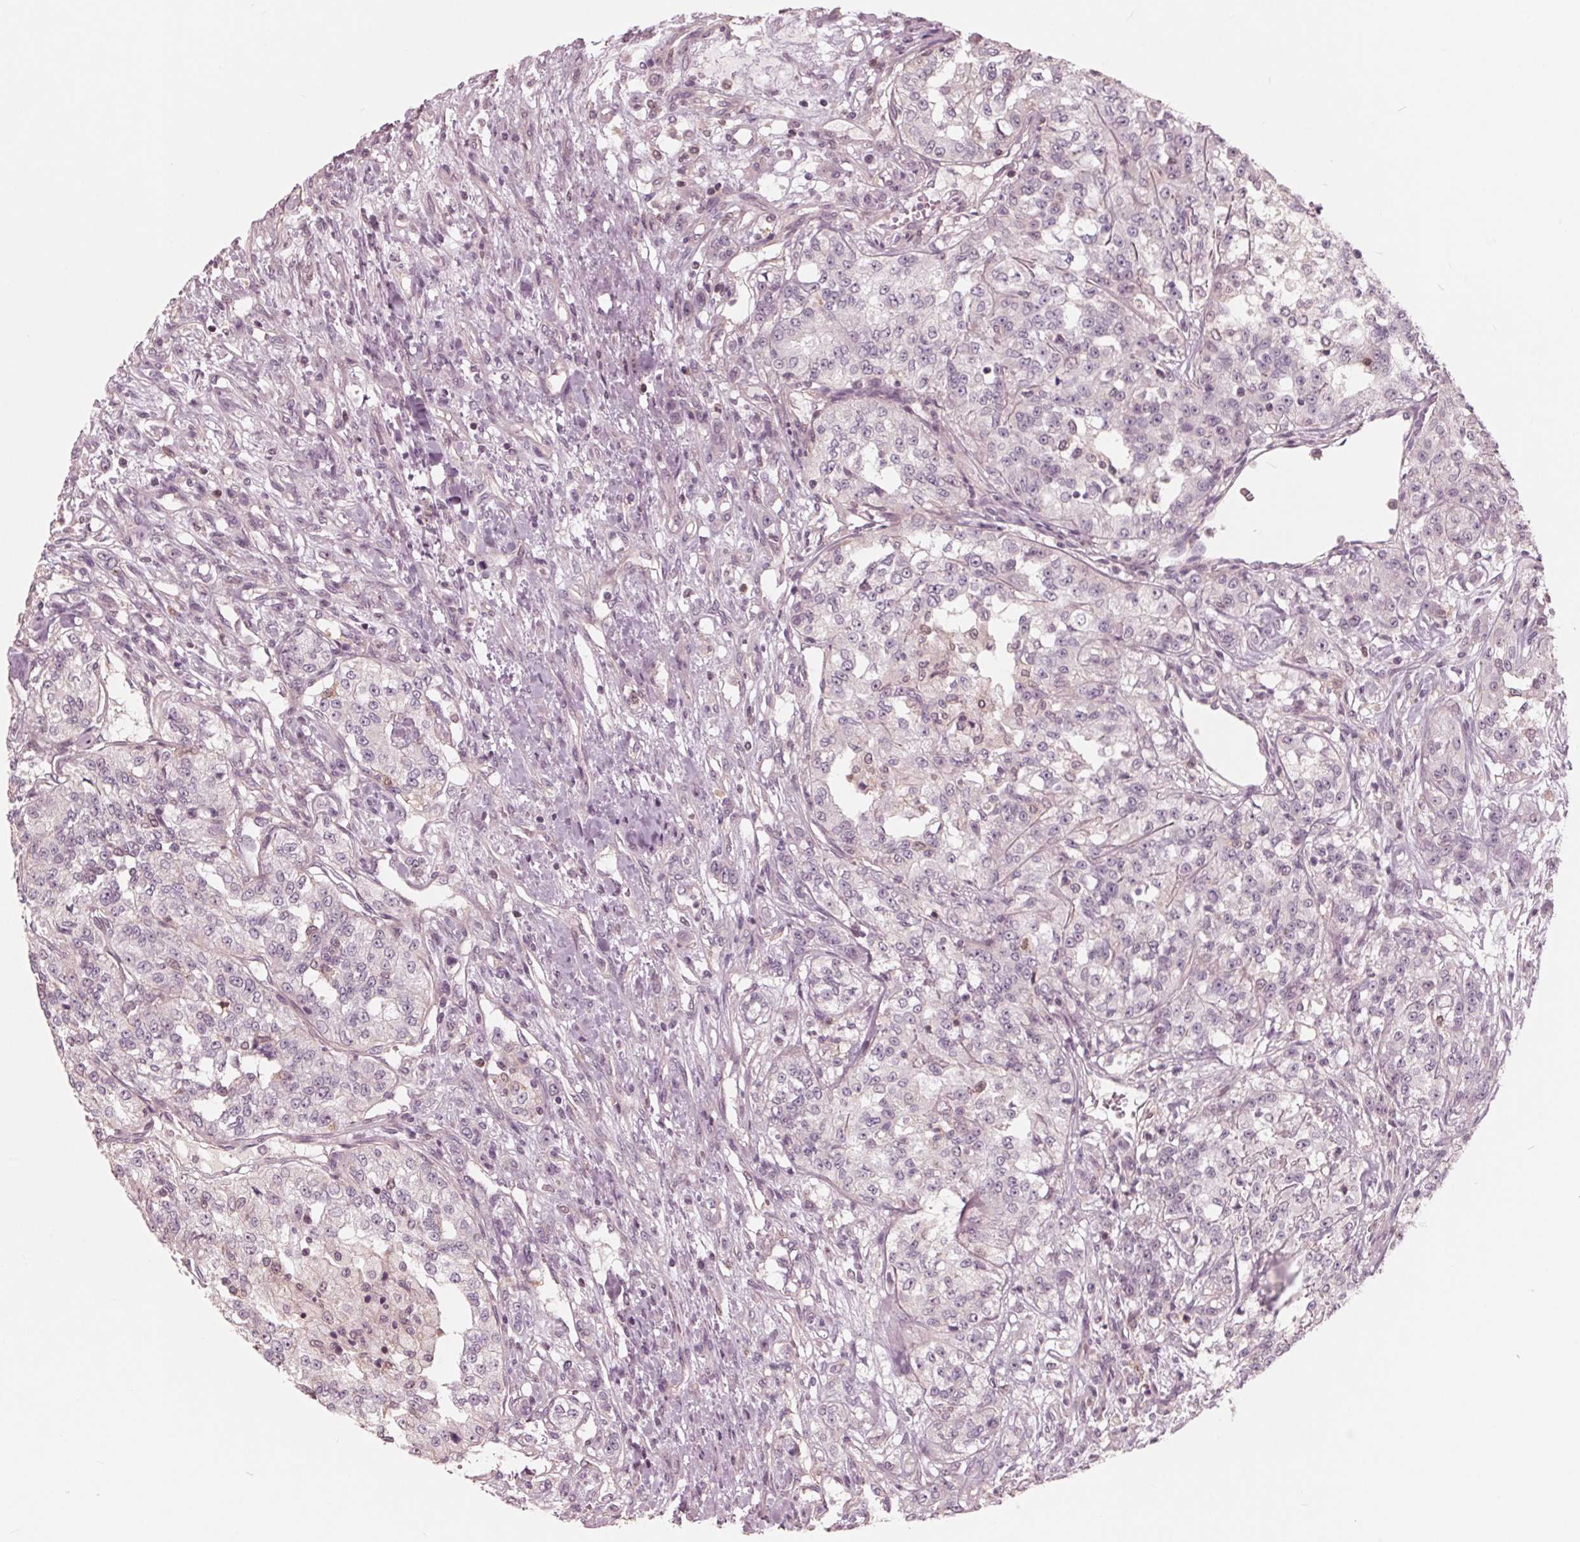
{"staining": {"intensity": "negative", "quantity": "none", "location": "none"}, "tissue": "renal cancer", "cell_type": "Tumor cells", "image_type": "cancer", "snomed": [{"axis": "morphology", "description": "Adenocarcinoma, NOS"}, {"axis": "topography", "description": "Kidney"}], "caption": "There is no significant expression in tumor cells of renal cancer (adenocarcinoma). (Brightfield microscopy of DAB (3,3'-diaminobenzidine) immunohistochemistry (IHC) at high magnification).", "gene": "ING3", "patient": {"sex": "female", "age": 63}}